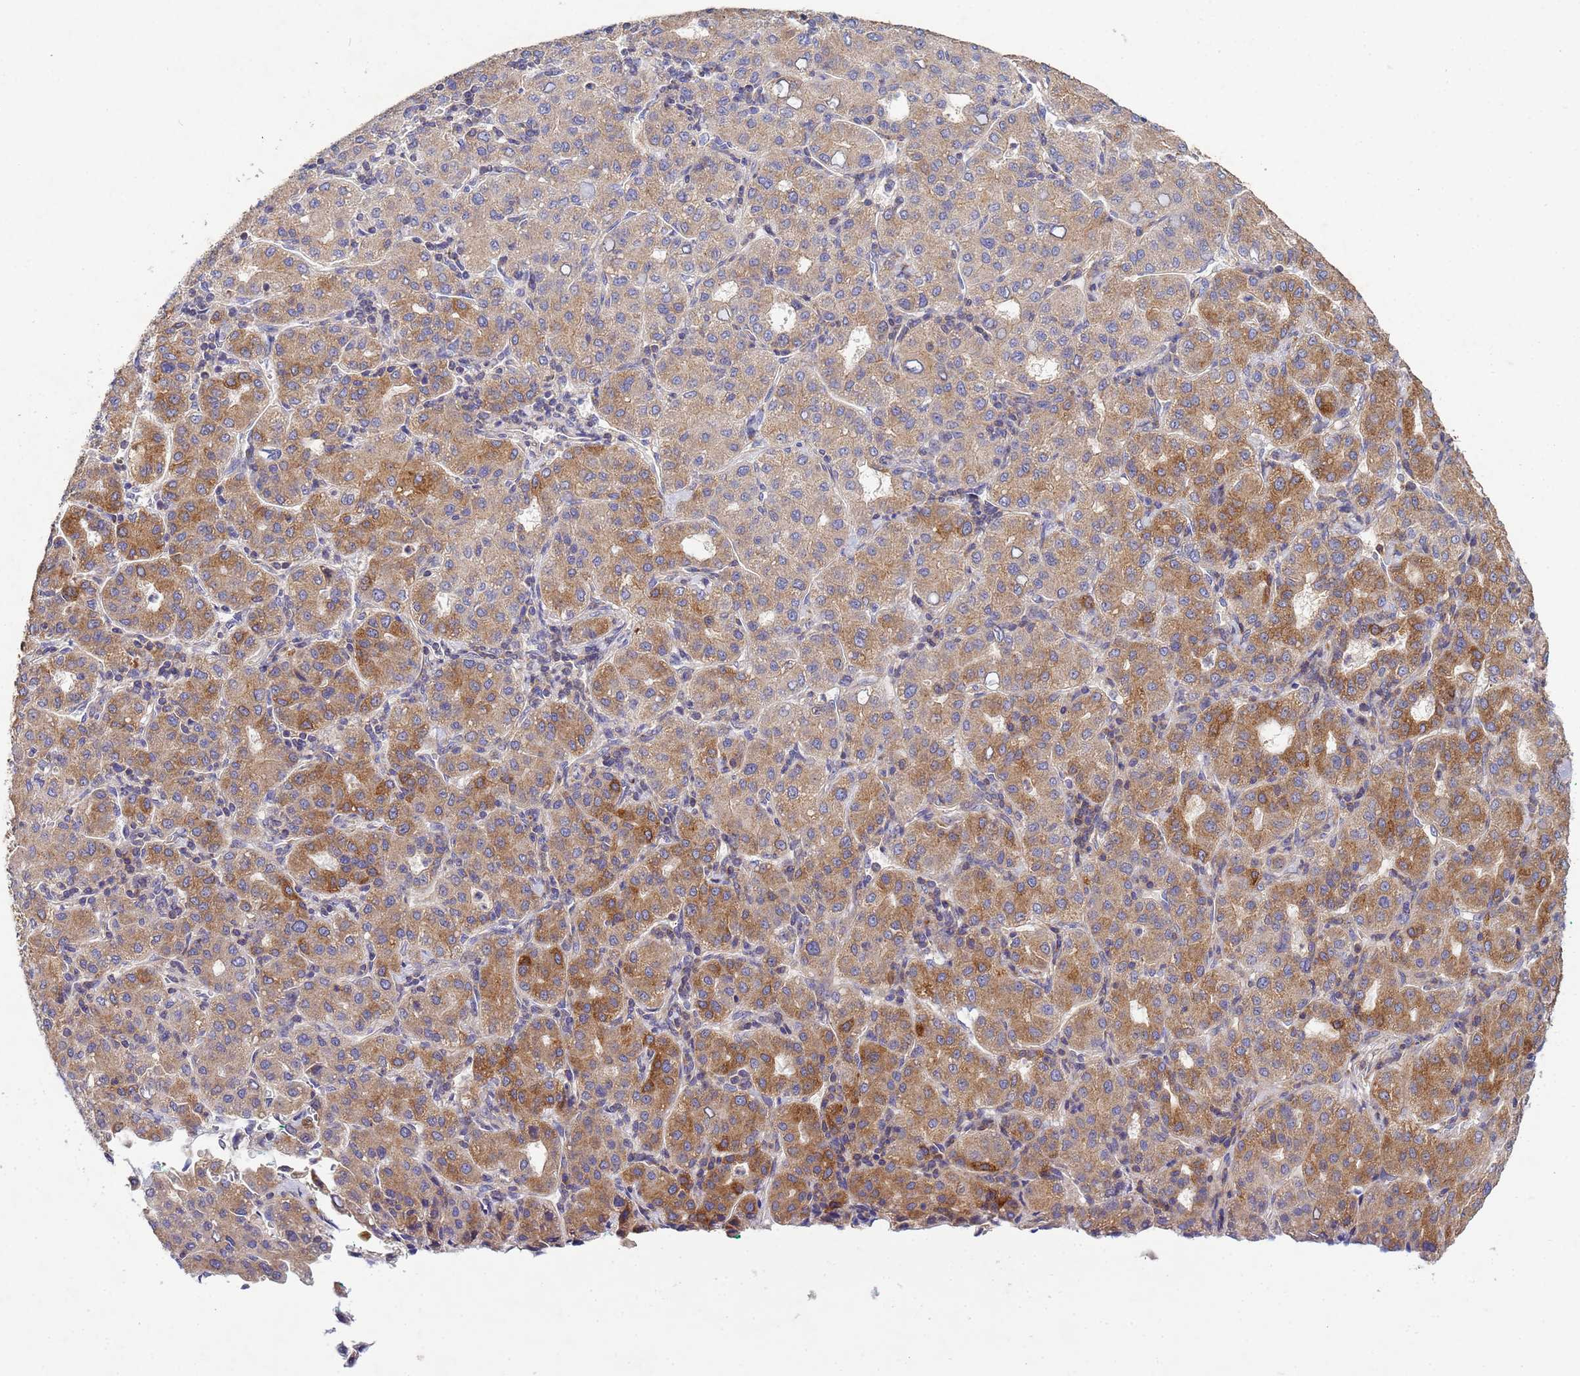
{"staining": {"intensity": "moderate", "quantity": ">75%", "location": "cytoplasmic/membranous"}, "tissue": "liver cancer", "cell_type": "Tumor cells", "image_type": "cancer", "snomed": [{"axis": "morphology", "description": "Carcinoma, Hepatocellular, NOS"}, {"axis": "topography", "description": "Liver"}], "caption": "About >75% of tumor cells in human liver cancer exhibit moderate cytoplasmic/membranous protein staining as visualized by brown immunohistochemical staining.", "gene": "CDC34", "patient": {"sex": "male", "age": 65}}